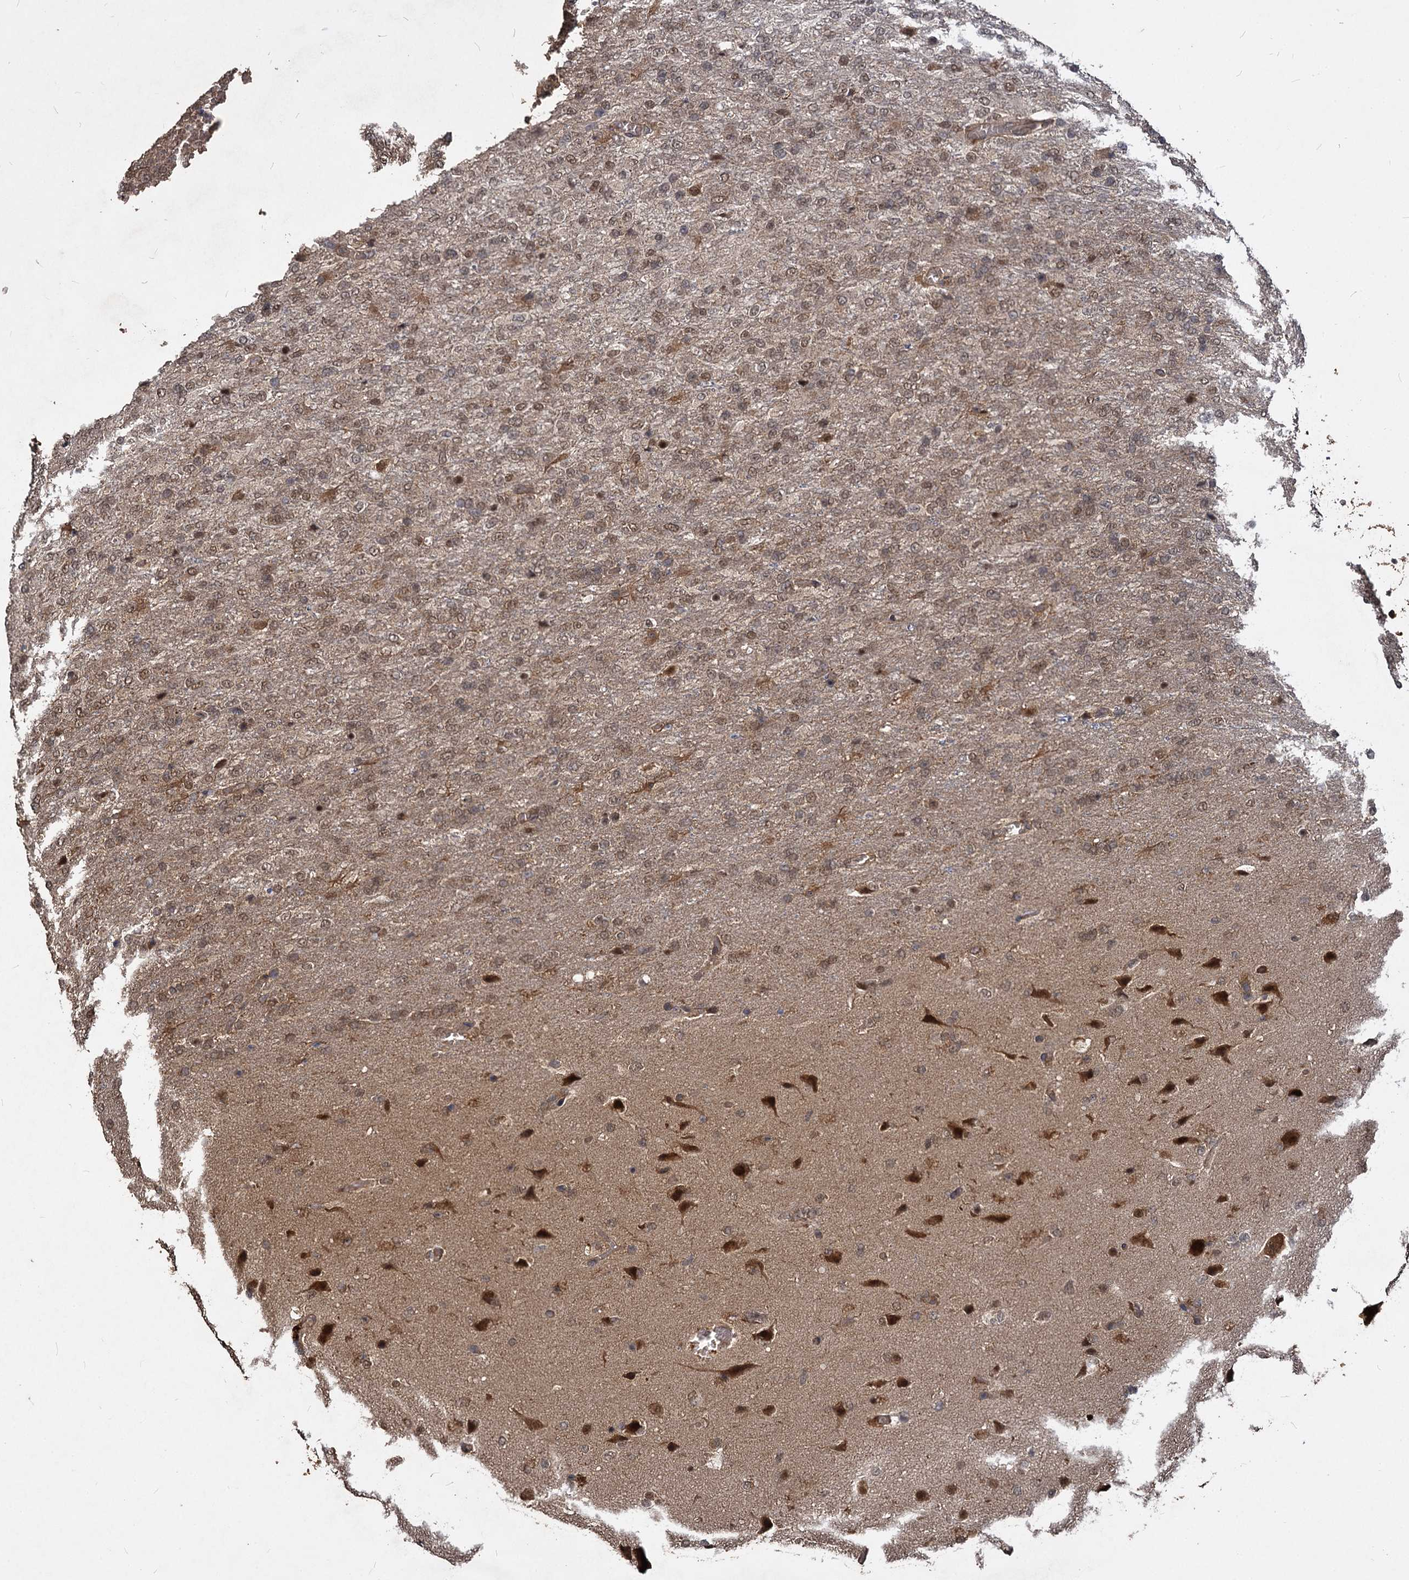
{"staining": {"intensity": "weak", "quantity": ">75%", "location": "cytoplasmic/membranous,nuclear"}, "tissue": "glioma", "cell_type": "Tumor cells", "image_type": "cancer", "snomed": [{"axis": "morphology", "description": "Glioma, malignant, High grade"}, {"axis": "topography", "description": "Brain"}], "caption": "Approximately >75% of tumor cells in high-grade glioma (malignant) display weak cytoplasmic/membranous and nuclear protein staining as visualized by brown immunohistochemical staining.", "gene": "VPS51", "patient": {"sex": "female", "age": 74}}